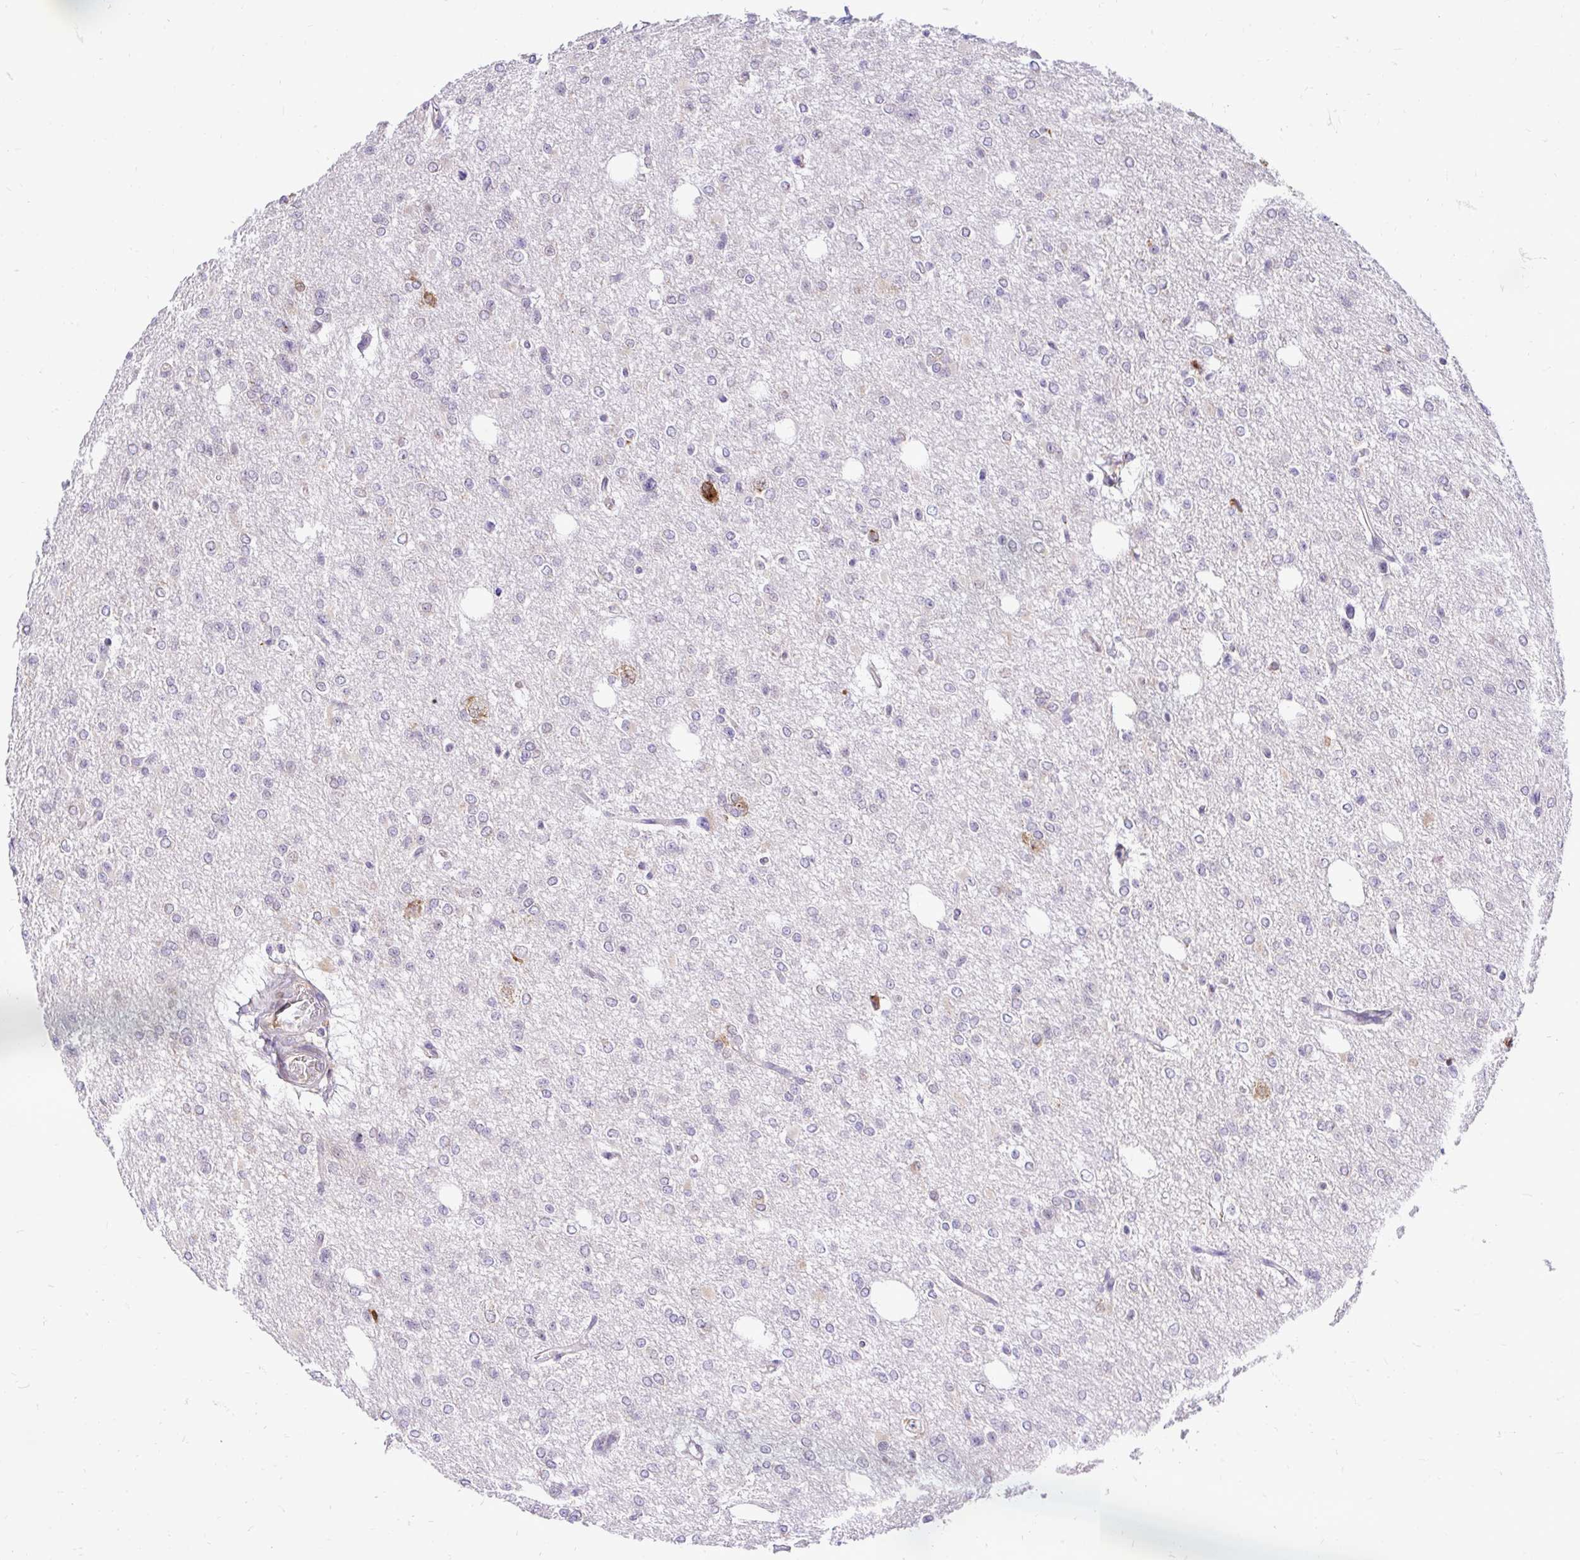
{"staining": {"intensity": "negative", "quantity": "none", "location": "none"}, "tissue": "glioma", "cell_type": "Tumor cells", "image_type": "cancer", "snomed": [{"axis": "morphology", "description": "Glioma, malignant, Low grade"}, {"axis": "topography", "description": "Brain"}], "caption": "Image shows no protein staining in tumor cells of glioma tissue.", "gene": "NAALAD2", "patient": {"sex": "male", "age": 26}}